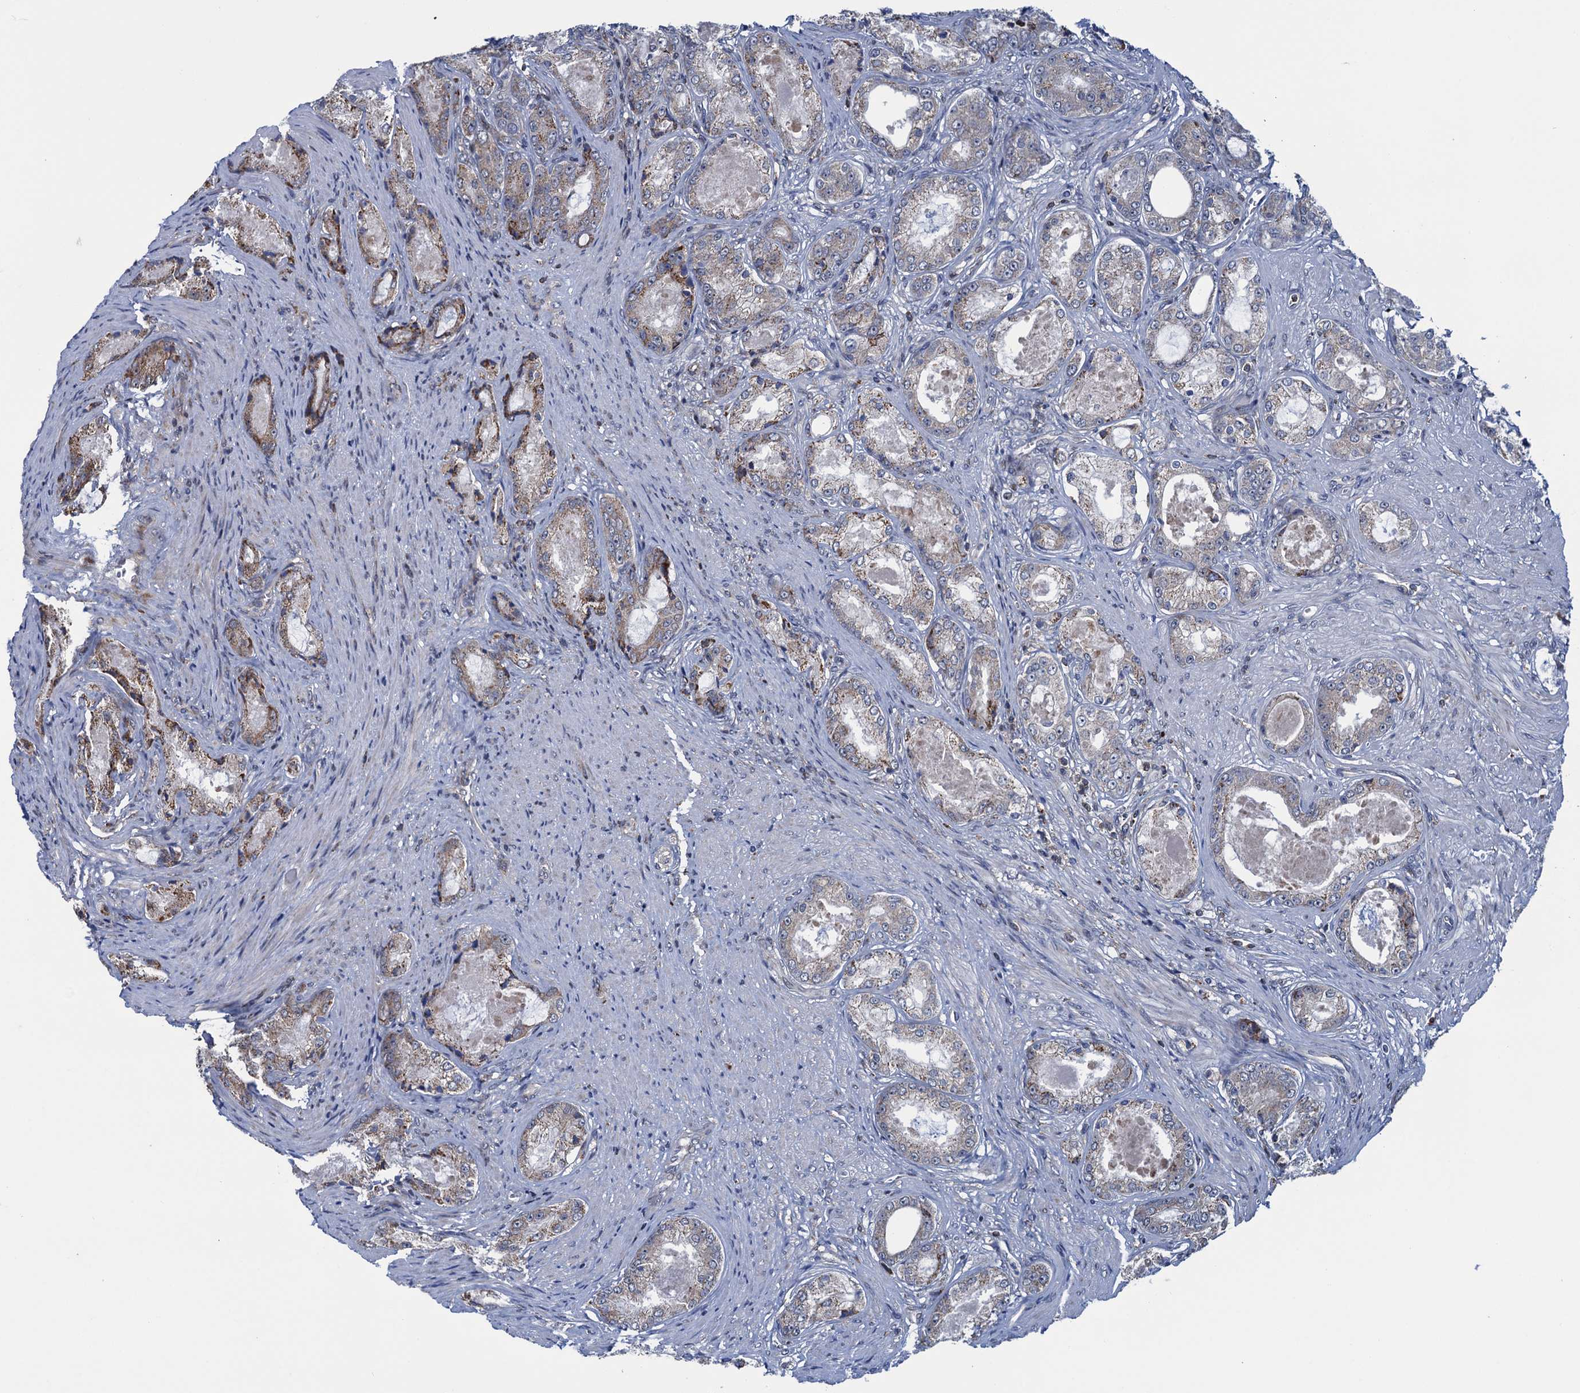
{"staining": {"intensity": "weak", "quantity": "<25%", "location": "cytoplasmic/membranous"}, "tissue": "prostate cancer", "cell_type": "Tumor cells", "image_type": "cancer", "snomed": [{"axis": "morphology", "description": "Adenocarcinoma, Low grade"}, {"axis": "topography", "description": "Prostate"}], "caption": "An IHC micrograph of prostate low-grade adenocarcinoma is shown. There is no staining in tumor cells of prostate low-grade adenocarcinoma.", "gene": "CCDC102A", "patient": {"sex": "male", "age": 68}}